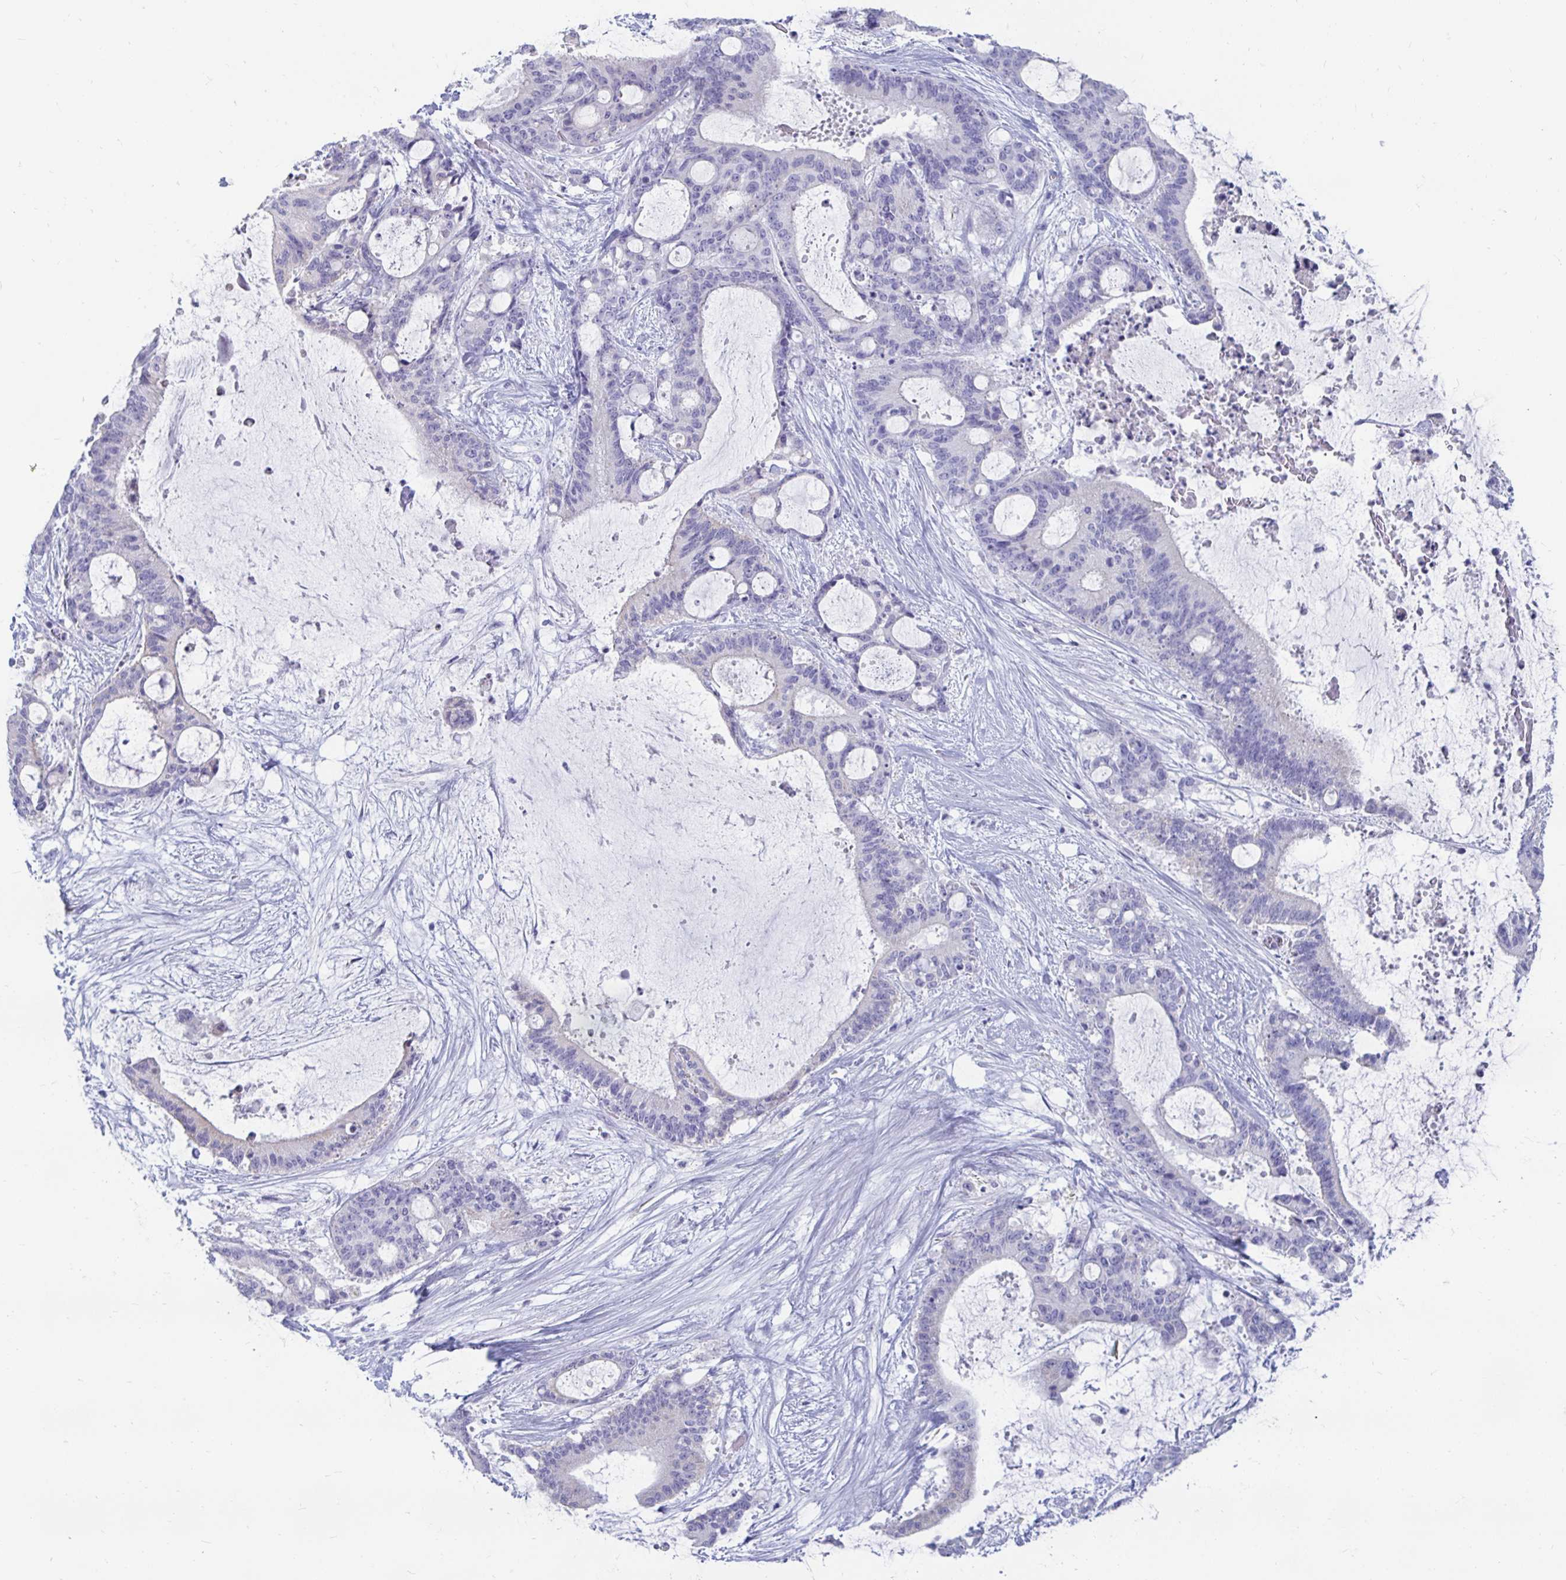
{"staining": {"intensity": "negative", "quantity": "none", "location": "none"}, "tissue": "liver cancer", "cell_type": "Tumor cells", "image_type": "cancer", "snomed": [{"axis": "morphology", "description": "Normal tissue, NOS"}, {"axis": "morphology", "description": "Cholangiocarcinoma"}, {"axis": "topography", "description": "Liver"}, {"axis": "topography", "description": "Peripheral nerve tissue"}], "caption": "Human liver cancer (cholangiocarcinoma) stained for a protein using IHC displays no positivity in tumor cells.", "gene": "PEG10", "patient": {"sex": "female", "age": 73}}